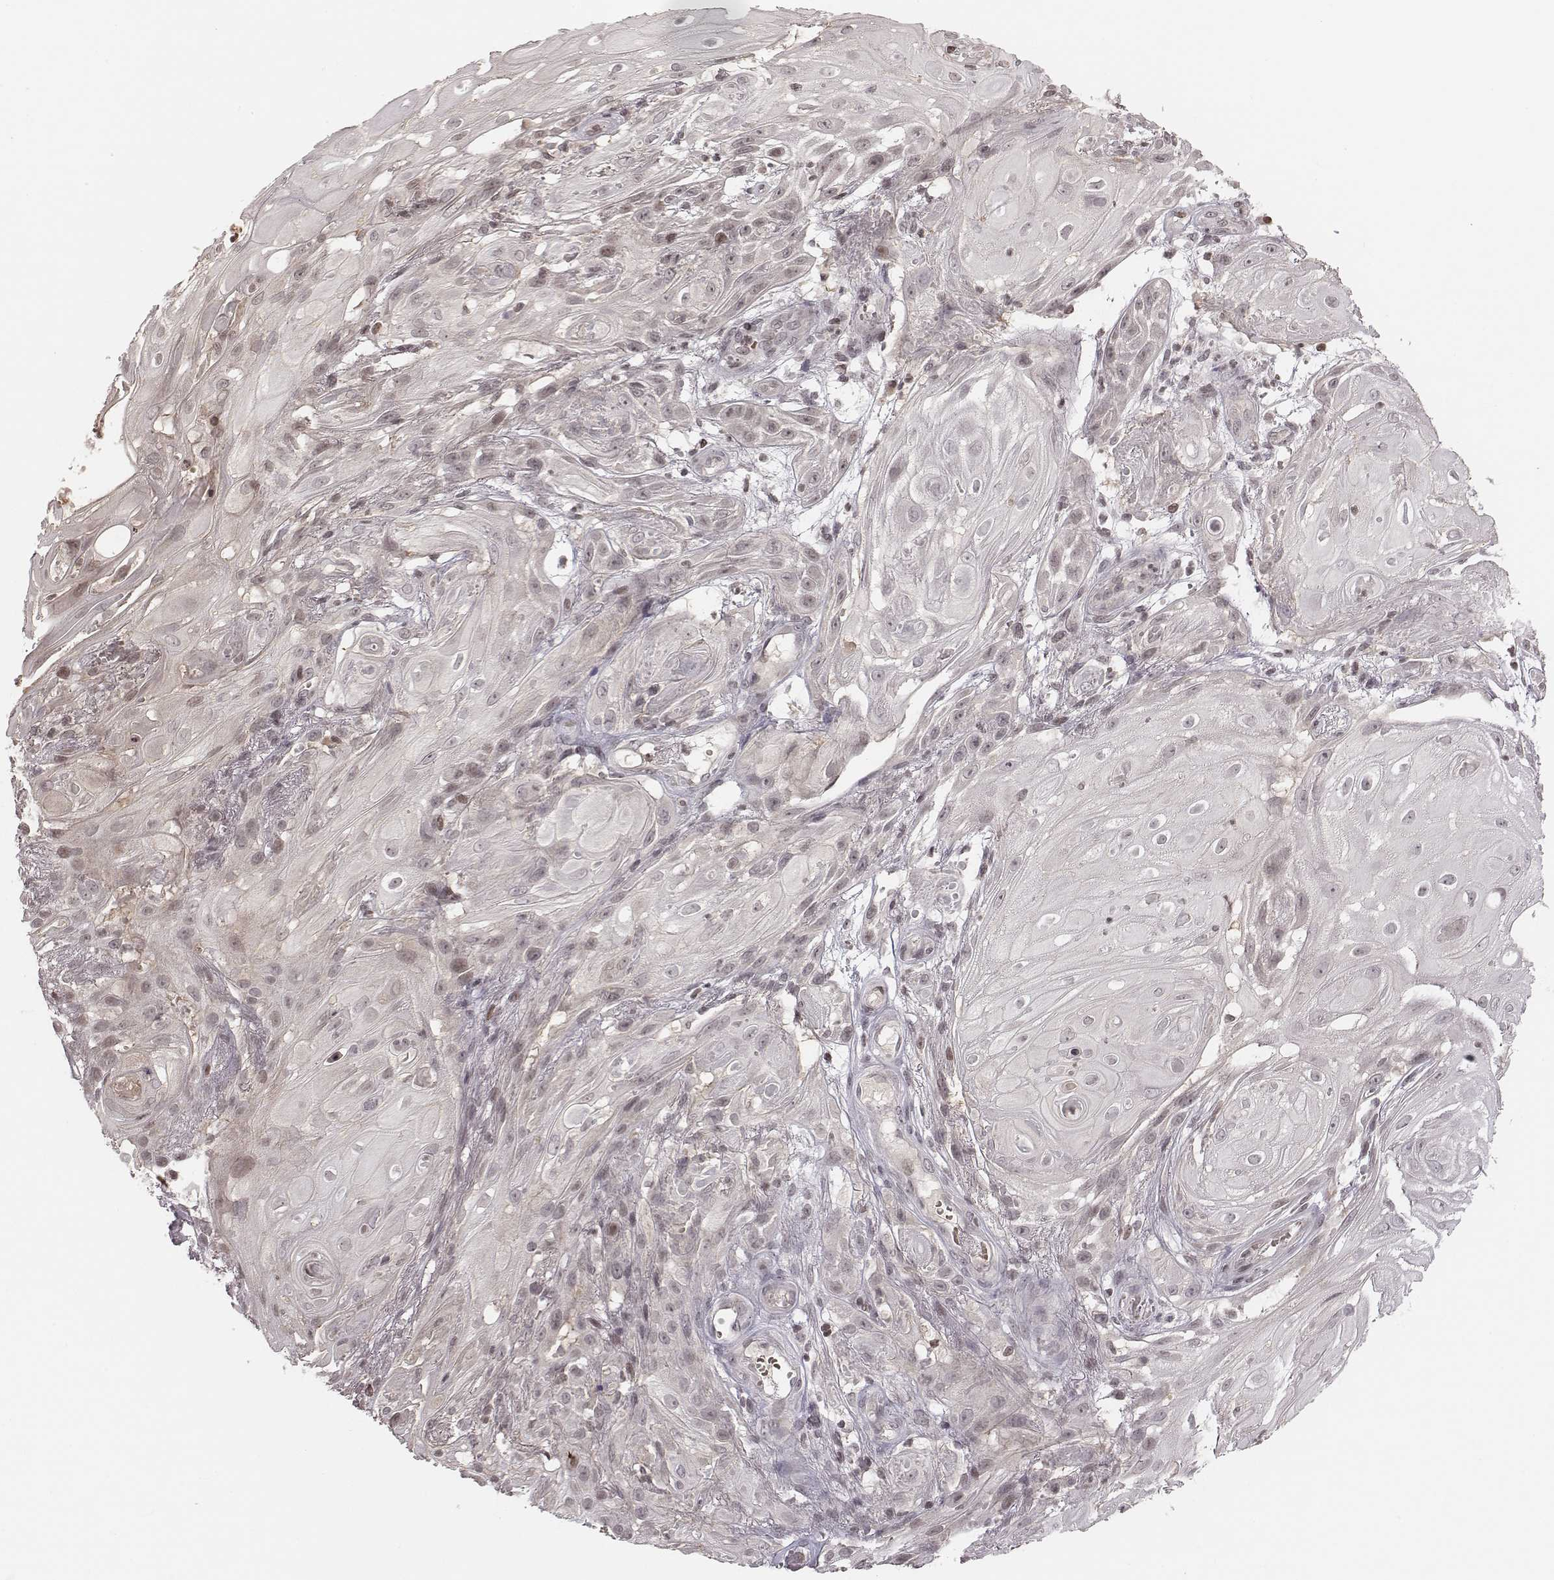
{"staining": {"intensity": "negative", "quantity": "none", "location": "none"}, "tissue": "skin cancer", "cell_type": "Tumor cells", "image_type": "cancer", "snomed": [{"axis": "morphology", "description": "Squamous cell carcinoma, NOS"}, {"axis": "topography", "description": "Skin"}], "caption": "Photomicrograph shows no protein expression in tumor cells of squamous cell carcinoma (skin) tissue.", "gene": "GRM4", "patient": {"sex": "male", "age": 62}}